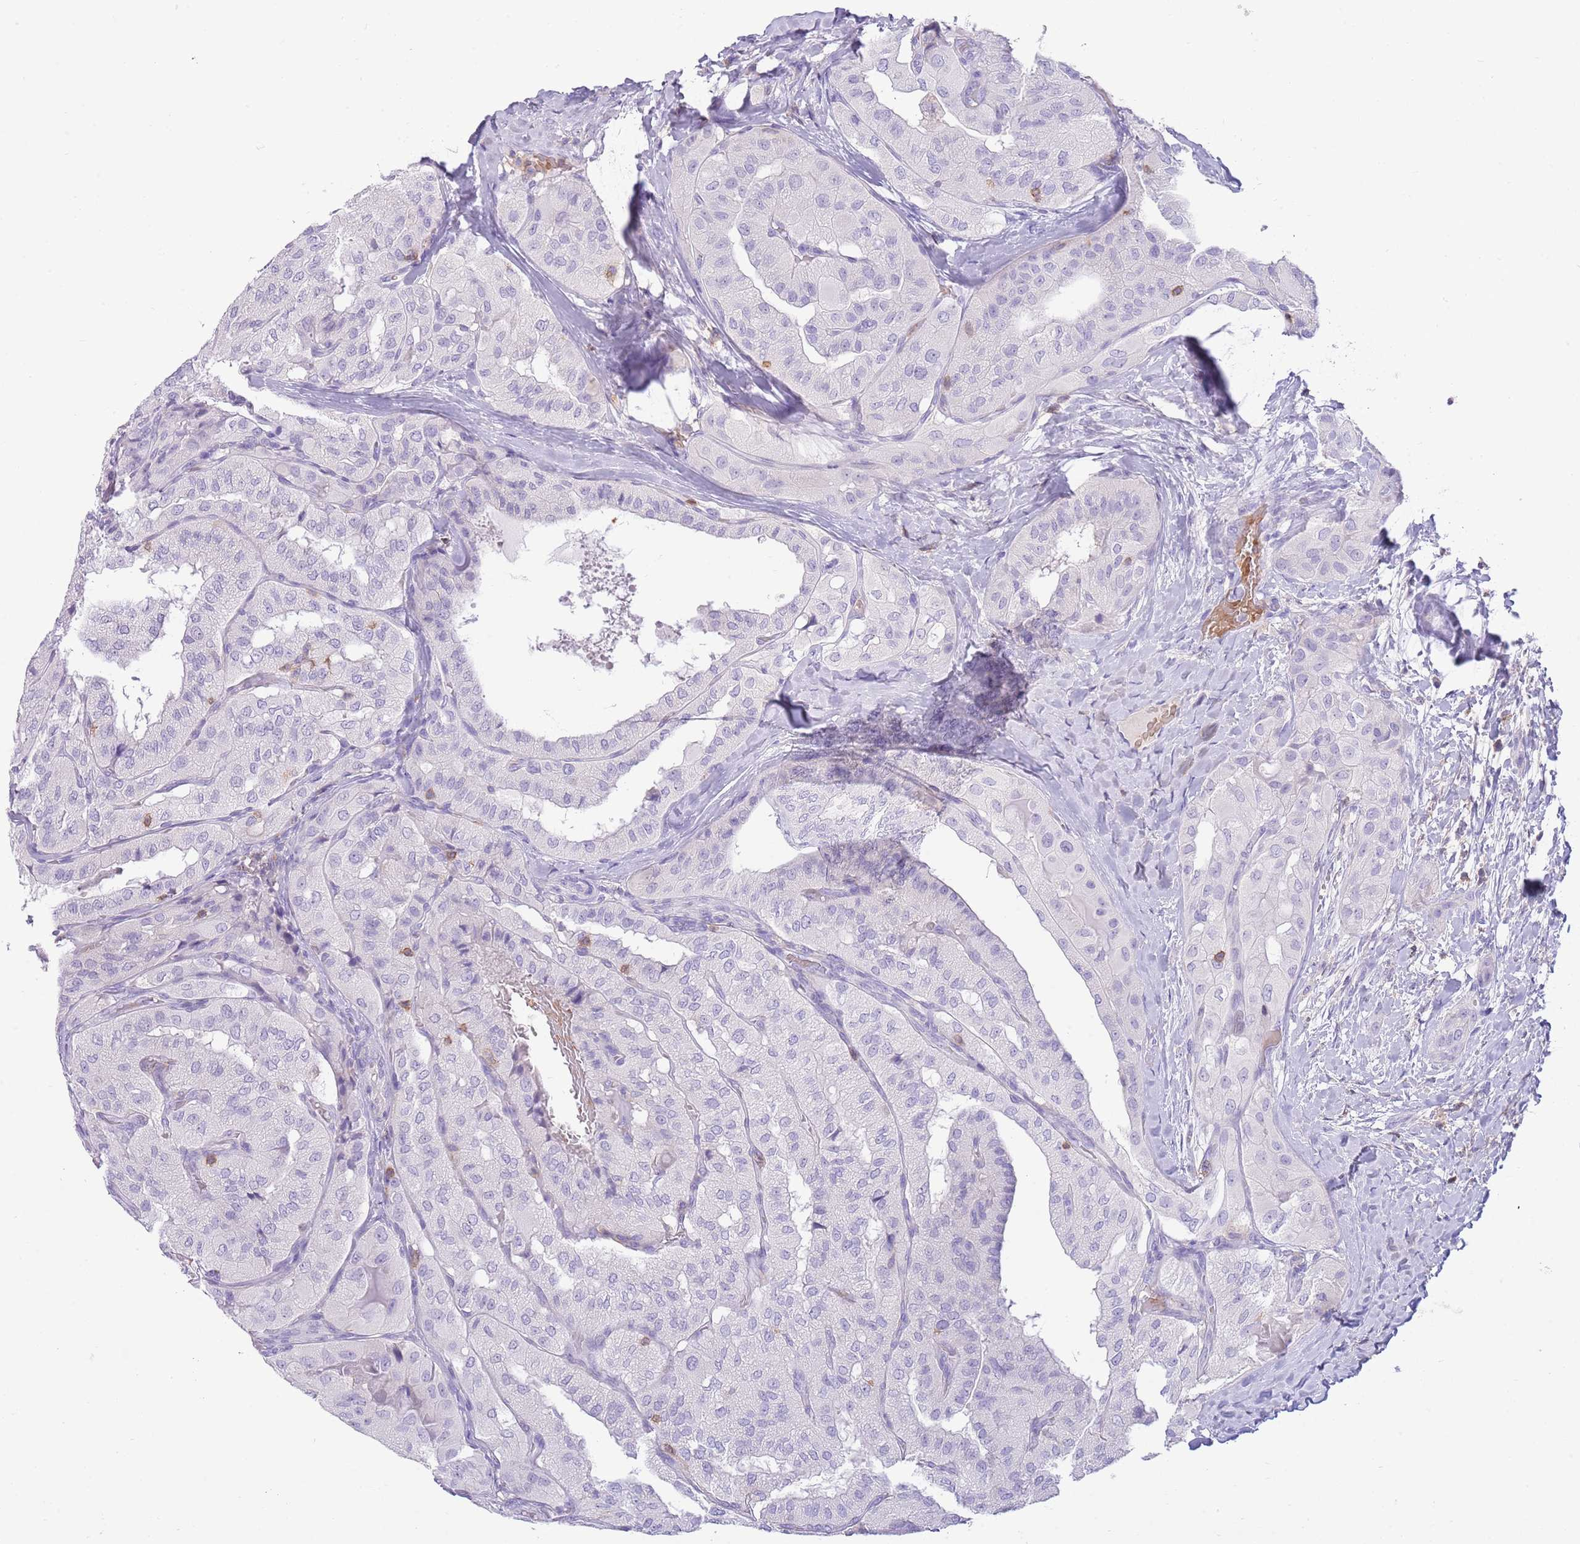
{"staining": {"intensity": "negative", "quantity": "none", "location": "none"}, "tissue": "thyroid cancer", "cell_type": "Tumor cells", "image_type": "cancer", "snomed": [{"axis": "morphology", "description": "Normal tissue, NOS"}, {"axis": "morphology", "description": "Papillary adenocarcinoma, NOS"}, {"axis": "topography", "description": "Thyroid gland"}], "caption": "Immunohistochemistry (IHC) of thyroid cancer displays no staining in tumor cells.", "gene": "OR4Q3", "patient": {"sex": "female", "age": 59}}